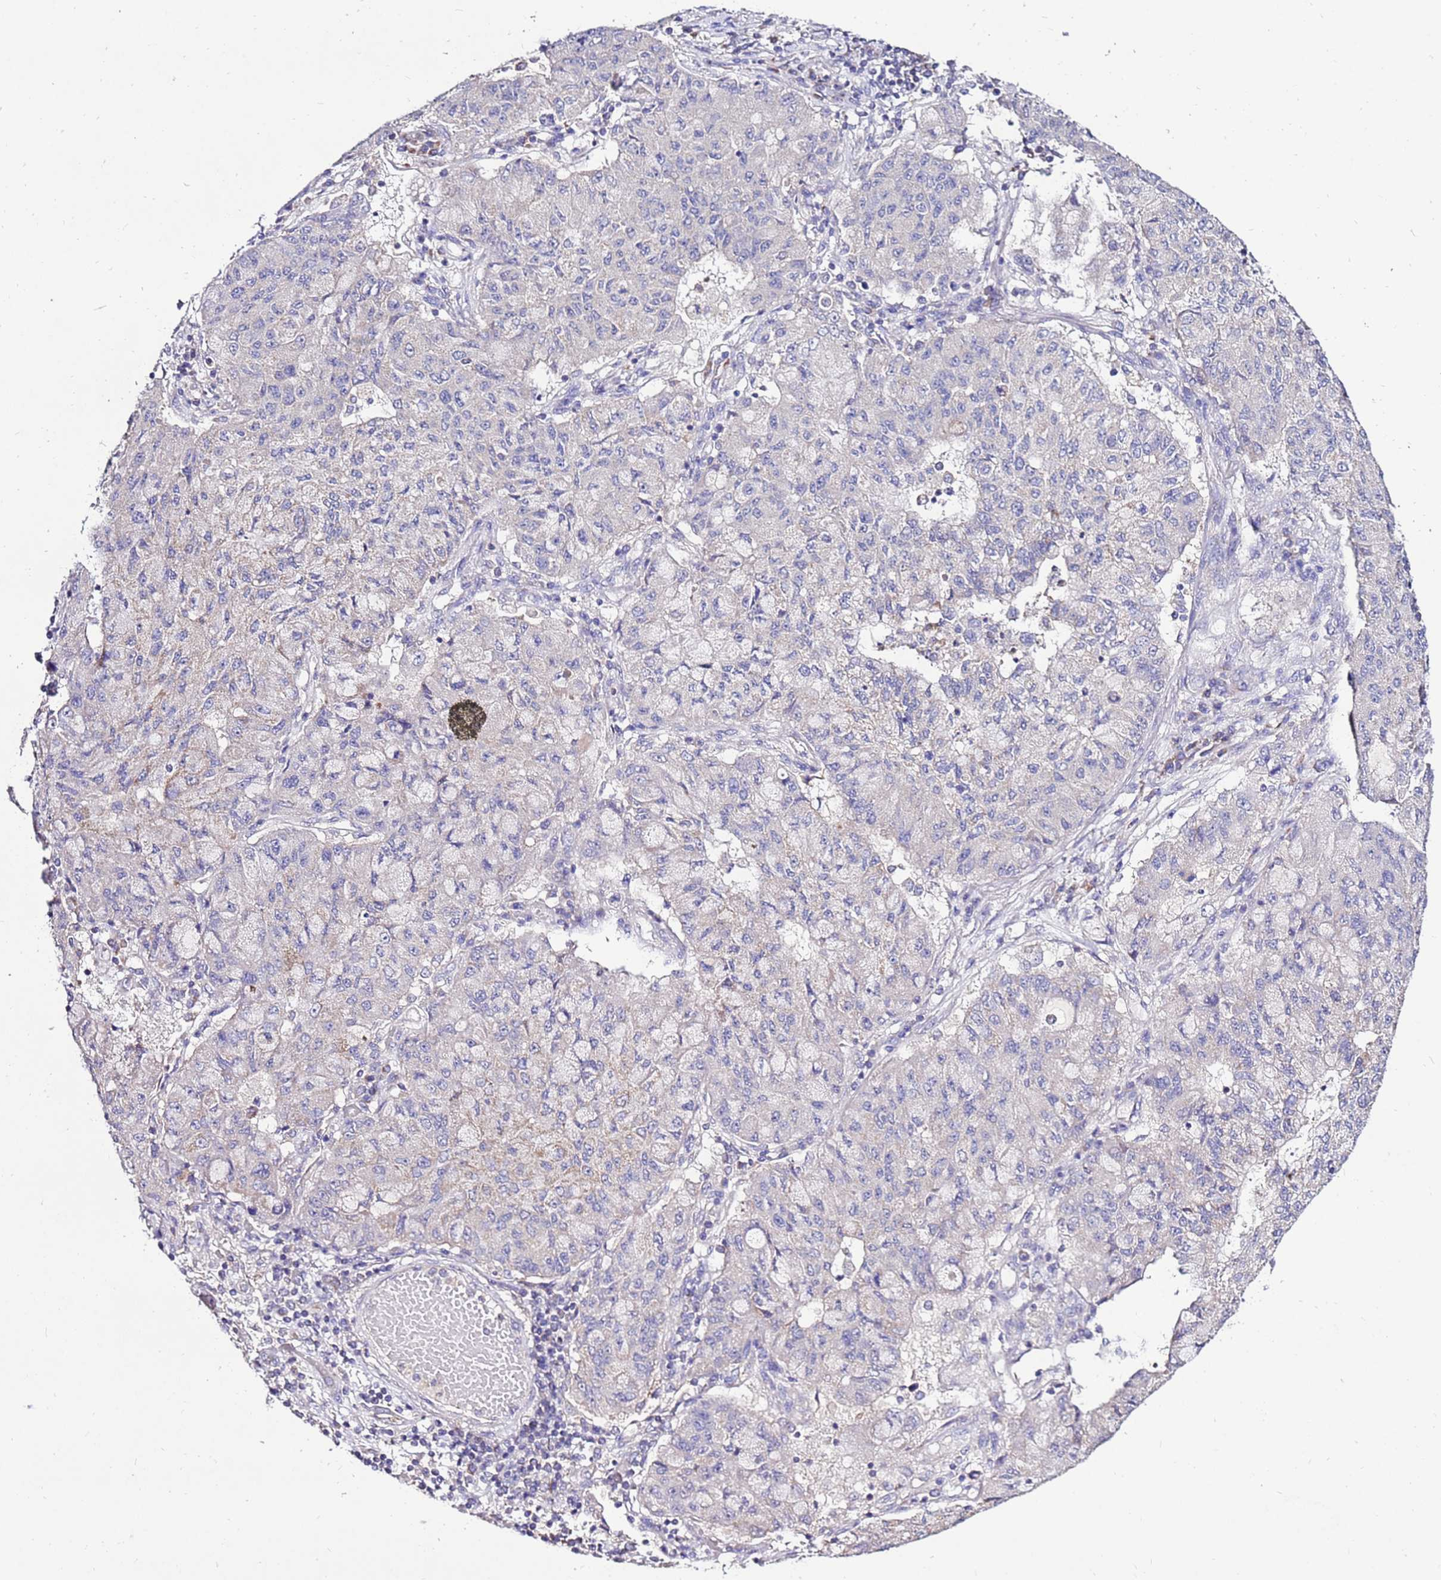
{"staining": {"intensity": "negative", "quantity": "none", "location": "none"}, "tissue": "lung cancer", "cell_type": "Tumor cells", "image_type": "cancer", "snomed": [{"axis": "morphology", "description": "Squamous cell carcinoma, NOS"}, {"axis": "topography", "description": "Lung"}], "caption": "Image shows no protein positivity in tumor cells of lung cancer tissue.", "gene": "TMEM106C", "patient": {"sex": "male", "age": 74}}